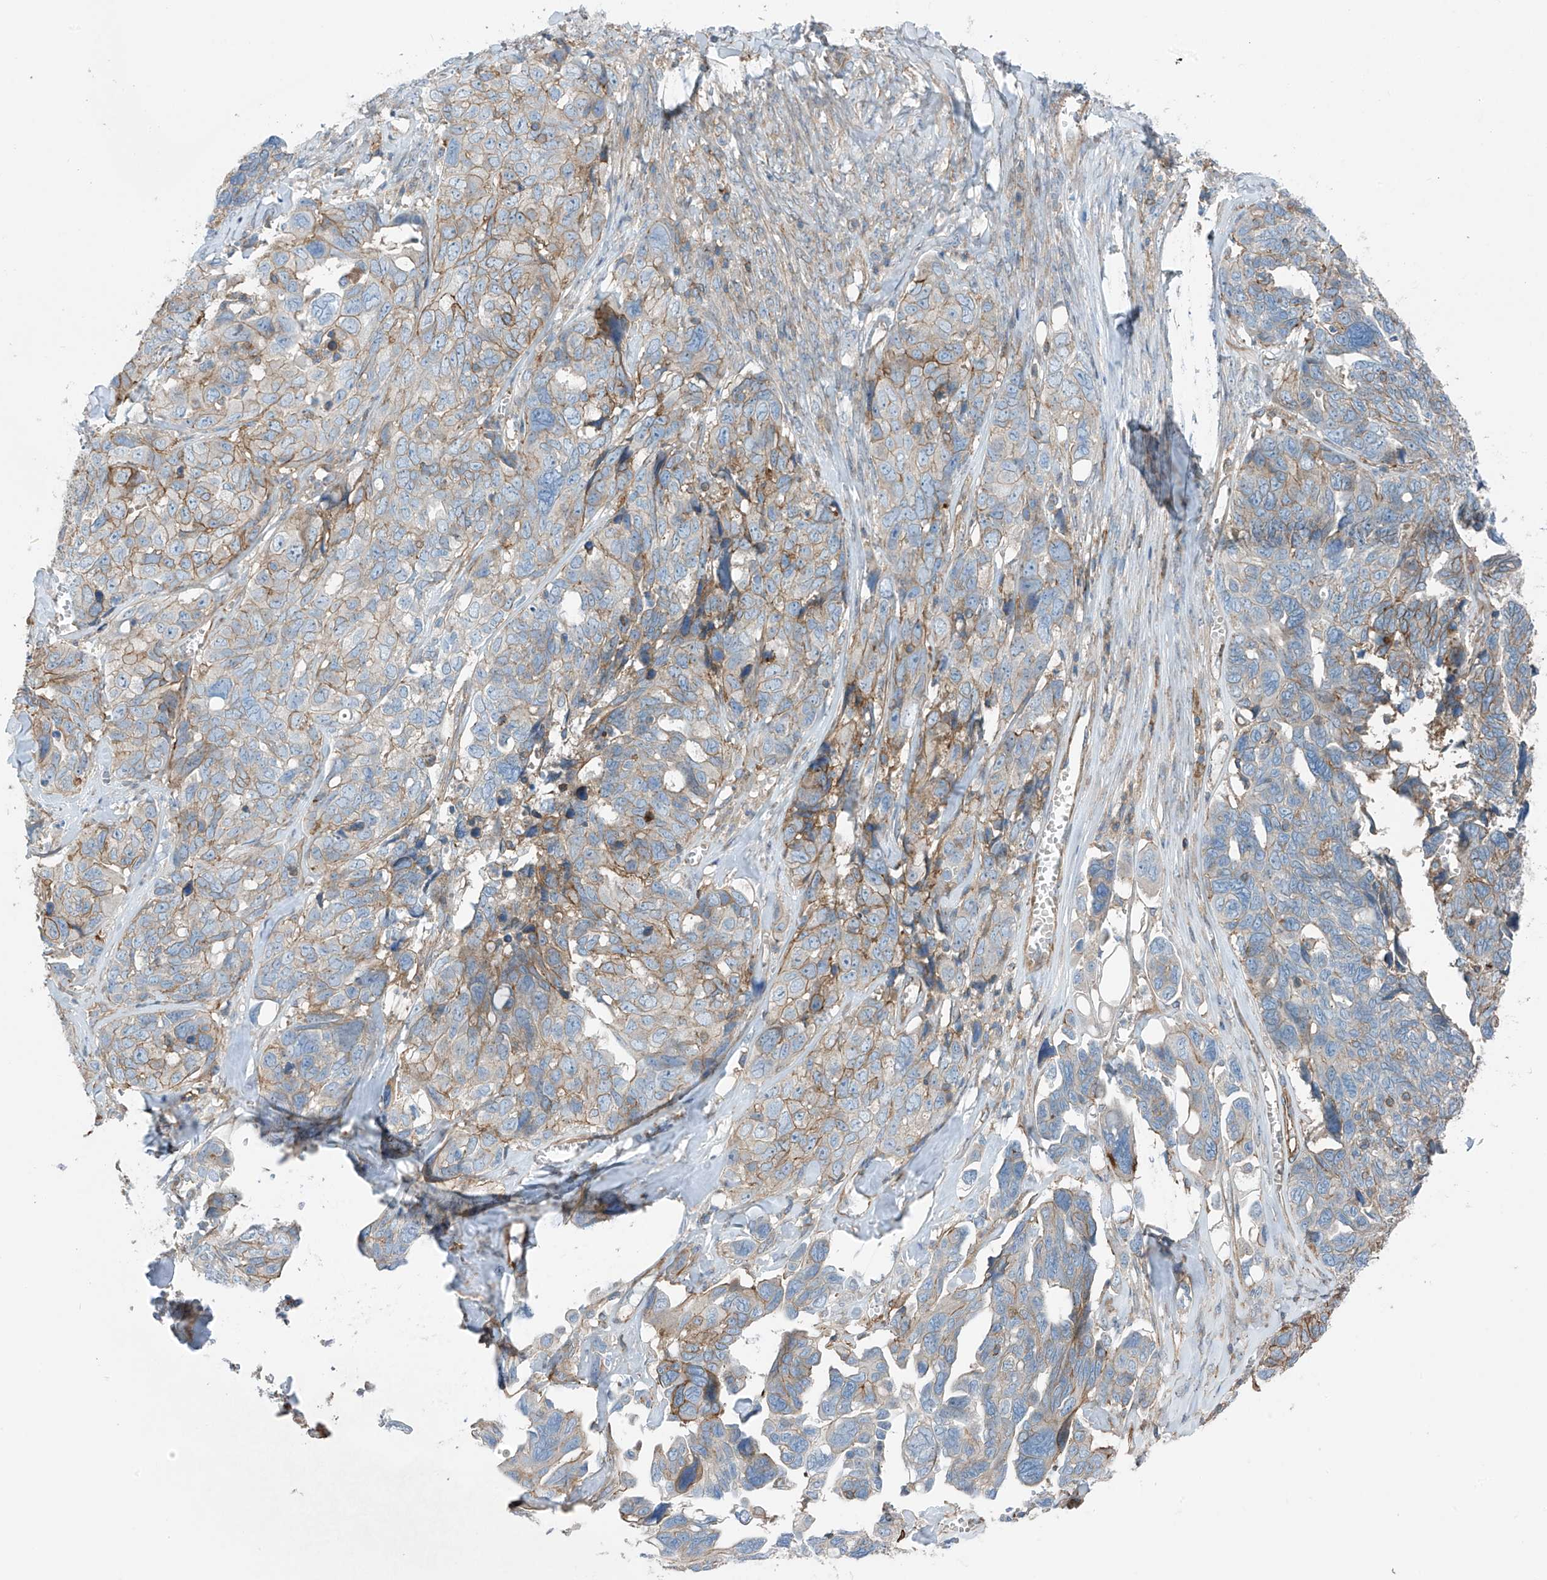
{"staining": {"intensity": "moderate", "quantity": "25%-75%", "location": "cytoplasmic/membranous"}, "tissue": "ovarian cancer", "cell_type": "Tumor cells", "image_type": "cancer", "snomed": [{"axis": "morphology", "description": "Cystadenocarcinoma, serous, NOS"}, {"axis": "topography", "description": "Ovary"}], "caption": "Human ovarian cancer stained with a protein marker displays moderate staining in tumor cells.", "gene": "SLC1A5", "patient": {"sex": "female", "age": 79}}